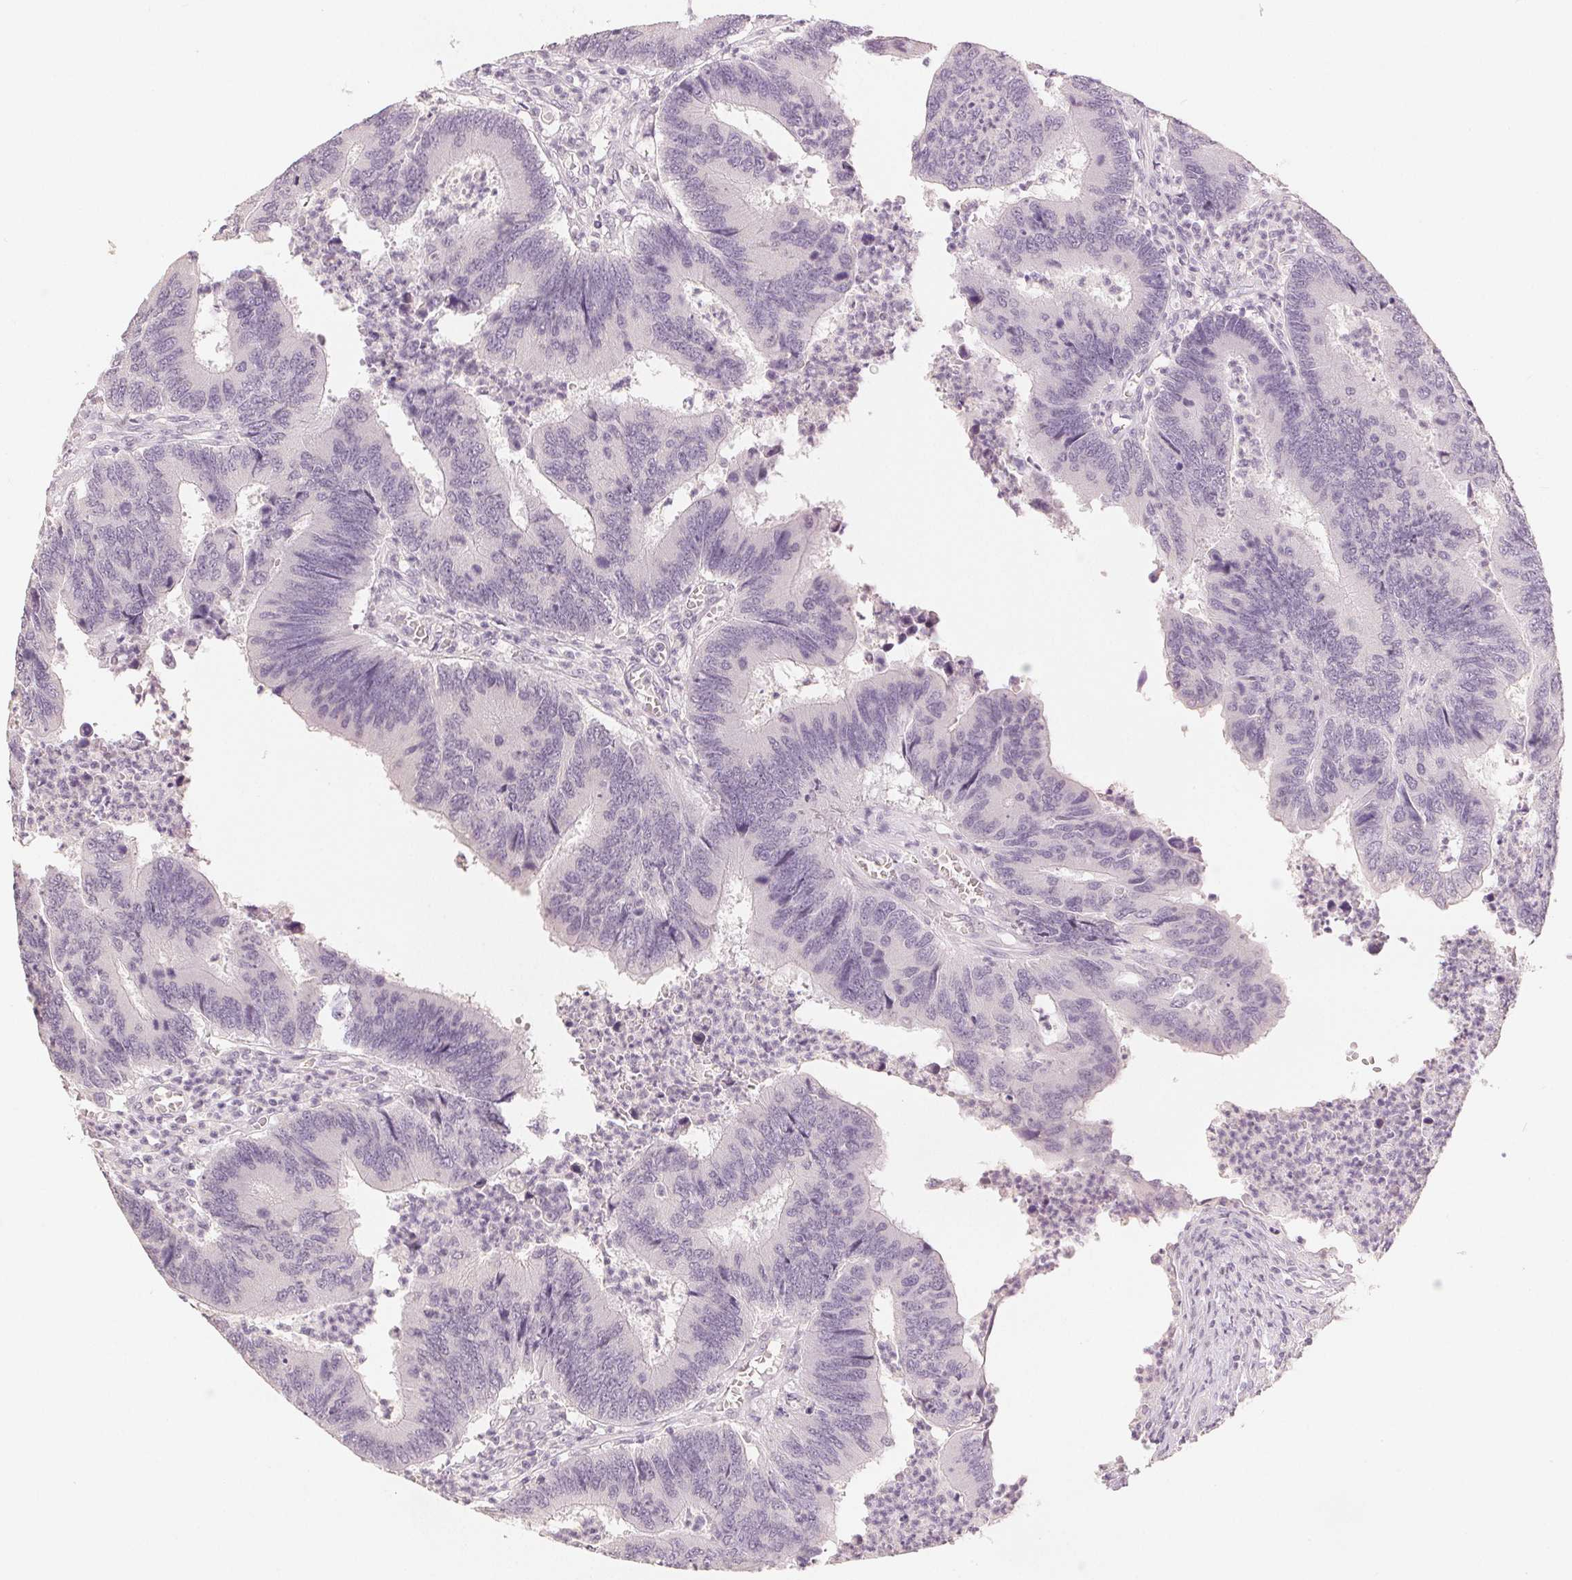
{"staining": {"intensity": "negative", "quantity": "none", "location": "none"}, "tissue": "colorectal cancer", "cell_type": "Tumor cells", "image_type": "cancer", "snomed": [{"axis": "morphology", "description": "Adenocarcinoma, NOS"}, {"axis": "topography", "description": "Colon"}], "caption": "IHC image of neoplastic tissue: colorectal adenocarcinoma stained with DAB (3,3'-diaminobenzidine) exhibits no significant protein expression in tumor cells. (Brightfield microscopy of DAB (3,3'-diaminobenzidine) immunohistochemistry (IHC) at high magnification).", "gene": "SLC27A5", "patient": {"sex": "female", "age": 67}}